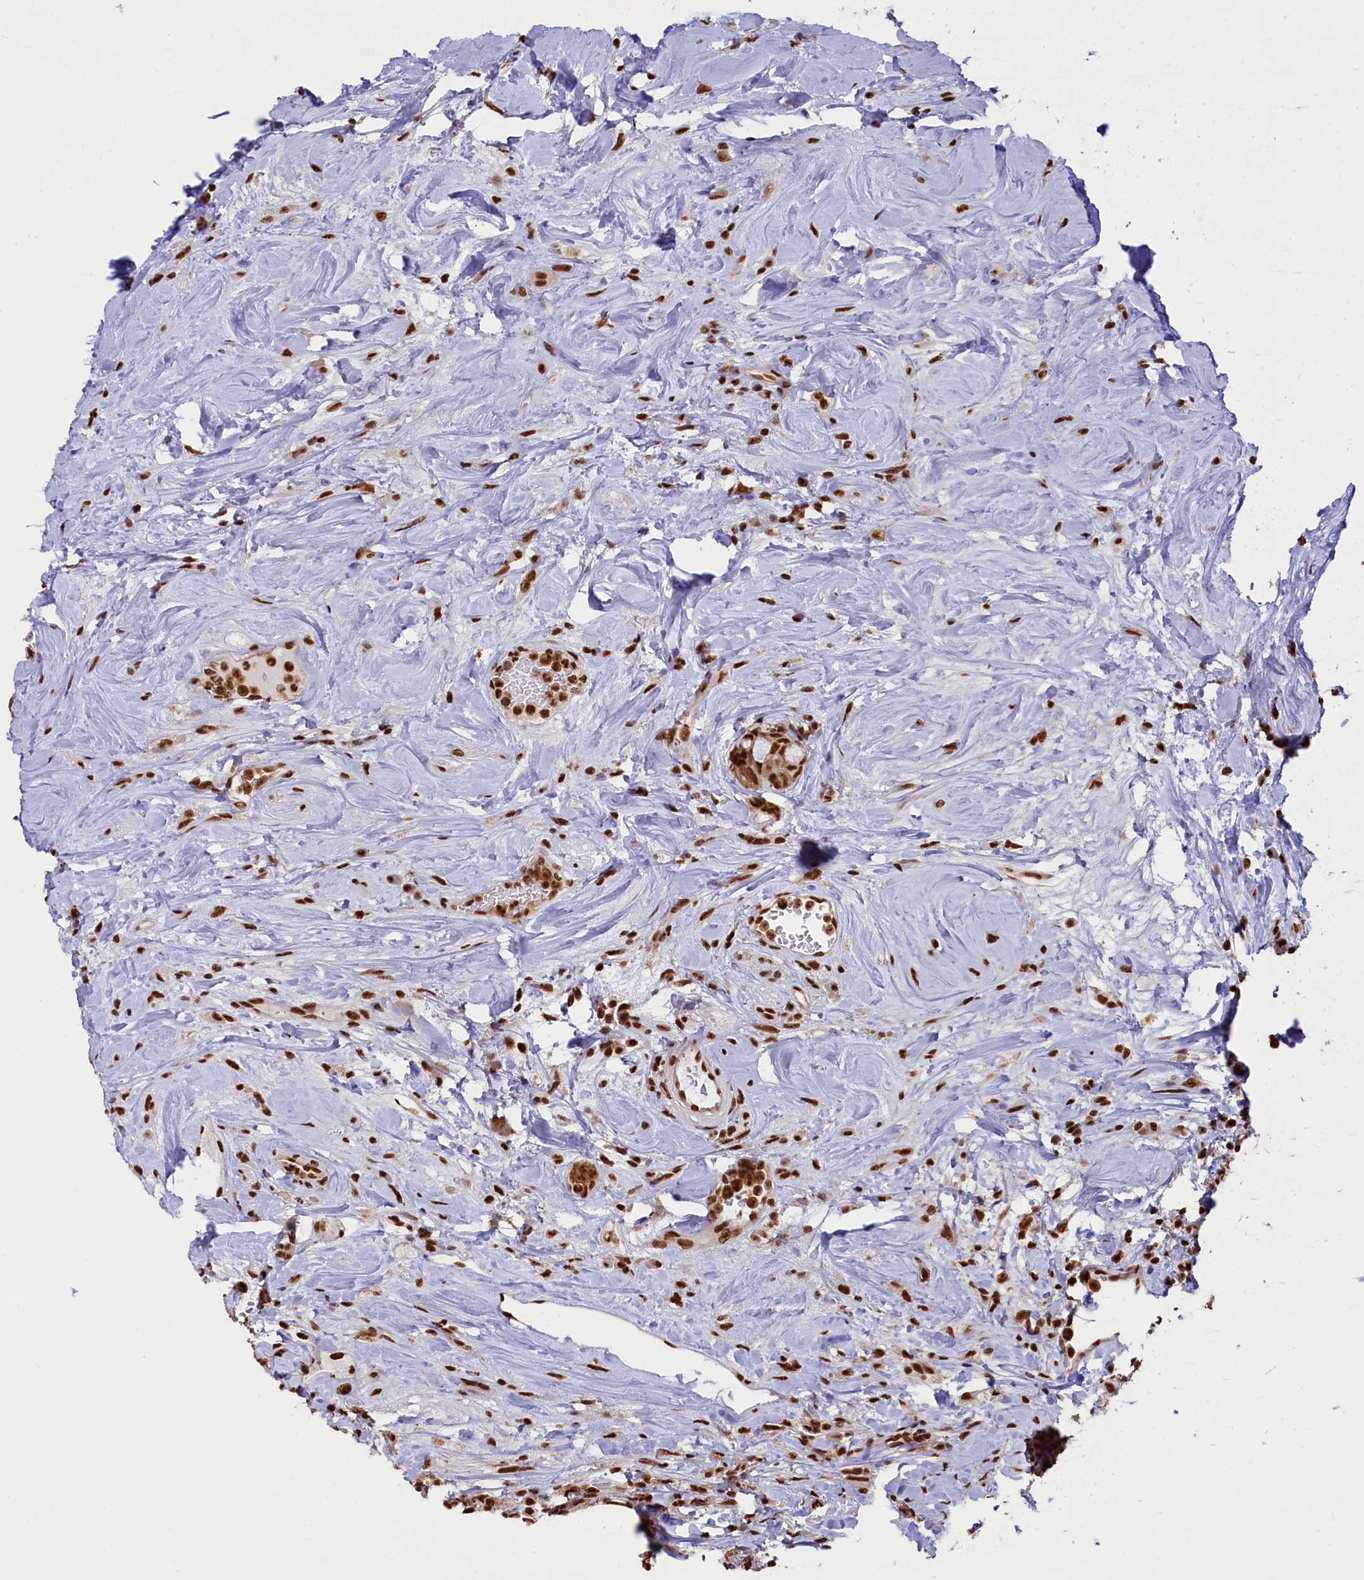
{"staining": {"intensity": "strong", "quantity": ">75%", "location": "nuclear"}, "tissue": "colorectal cancer", "cell_type": "Tumor cells", "image_type": "cancer", "snomed": [{"axis": "morphology", "description": "Adenocarcinoma, NOS"}, {"axis": "topography", "description": "Colon"}], "caption": "Adenocarcinoma (colorectal) stained with DAB immunohistochemistry displays high levels of strong nuclear staining in approximately >75% of tumor cells.", "gene": "SNRPD2", "patient": {"sex": "female", "age": 82}}